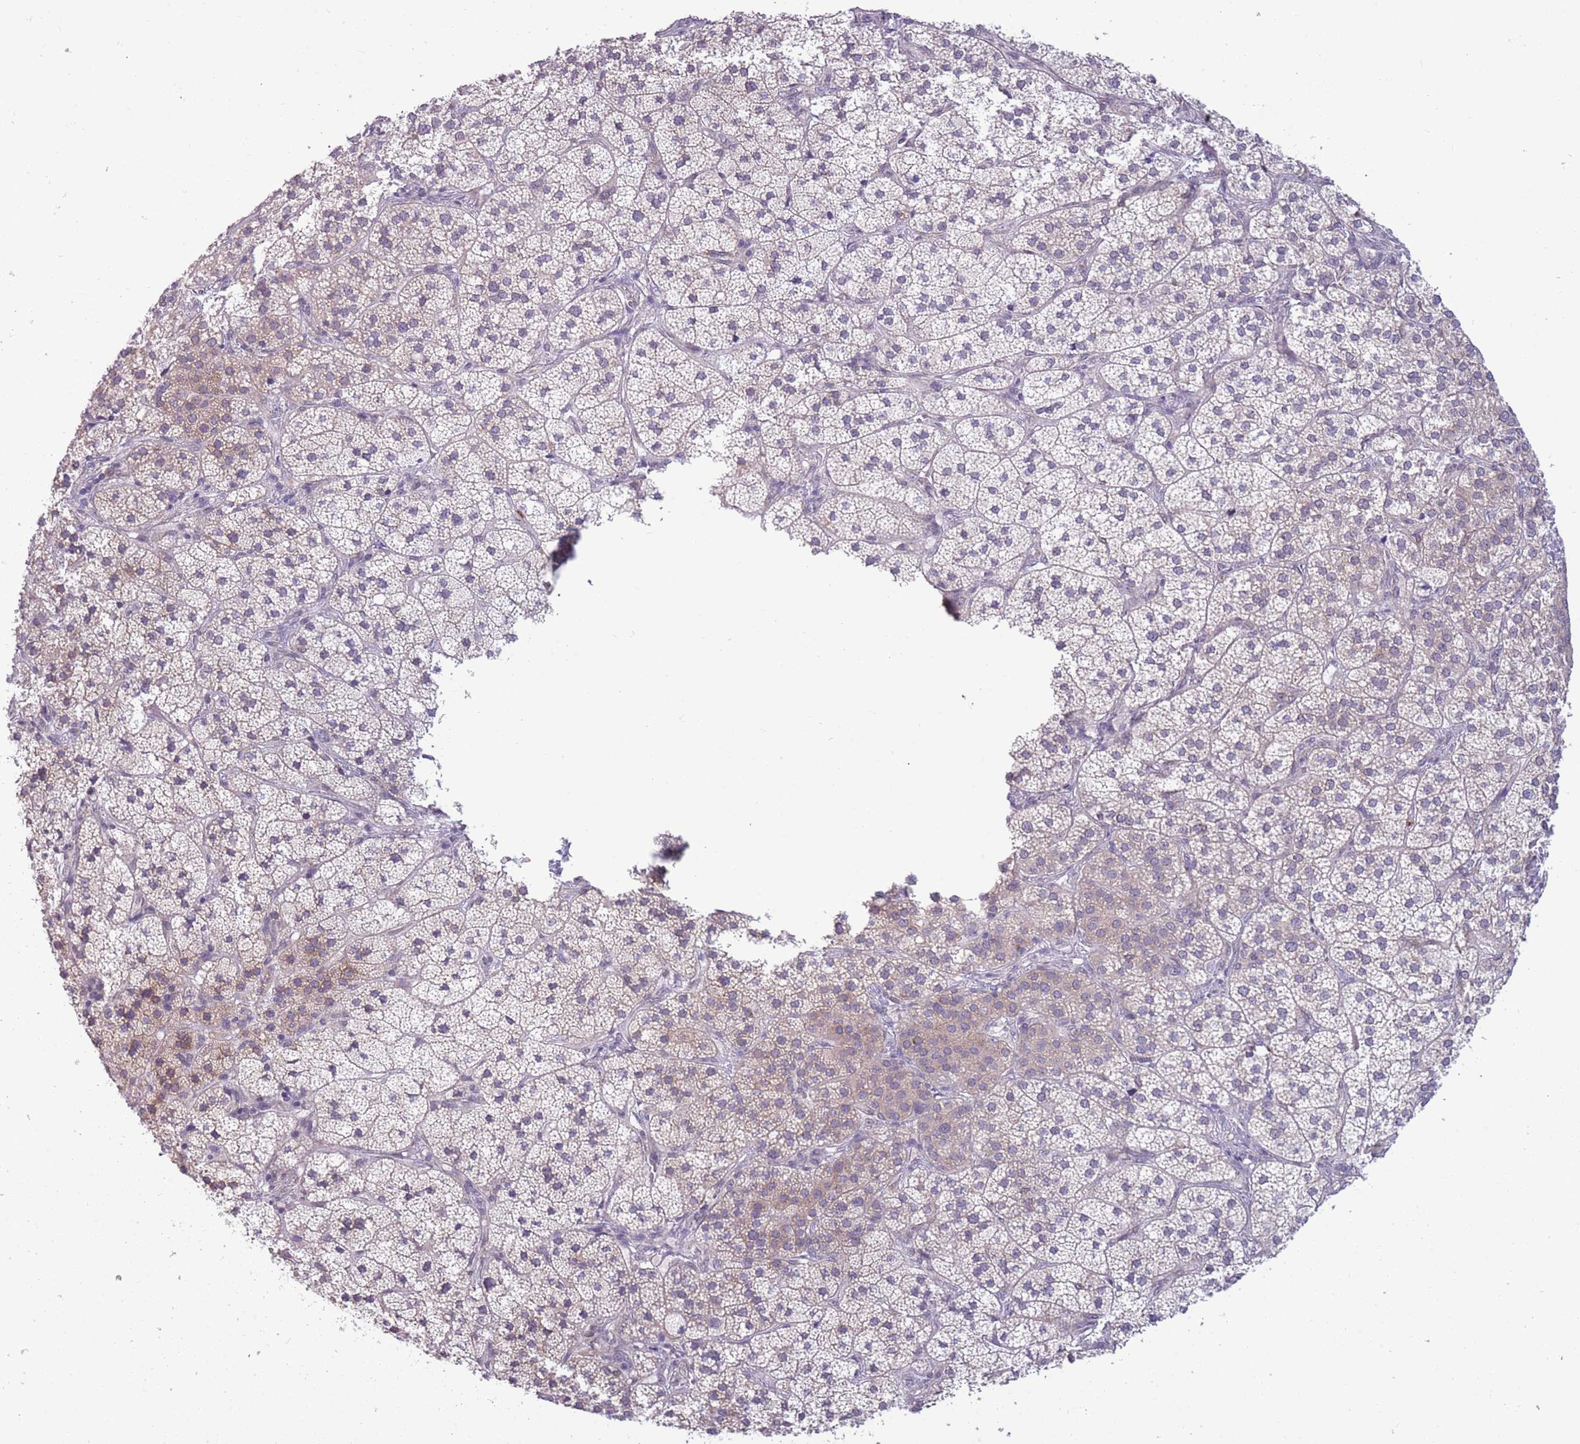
{"staining": {"intensity": "weak", "quantity": "25%-75%", "location": "cytoplasmic/membranous"}, "tissue": "adrenal gland", "cell_type": "Glandular cells", "image_type": "normal", "snomed": [{"axis": "morphology", "description": "Normal tissue, NOS"}, {"axis": "topography", "description": "Adrenal gland"}], "caption": "High-power microscopy captured an immunohistochemistry histopathology image of benign adrenal gland, revealing weak cytoplasmic/membranous staining in approximately 25%-75% of glandular cells.", "gene": "TMEM121", "patient": {"sex": "female", "age": 58}}